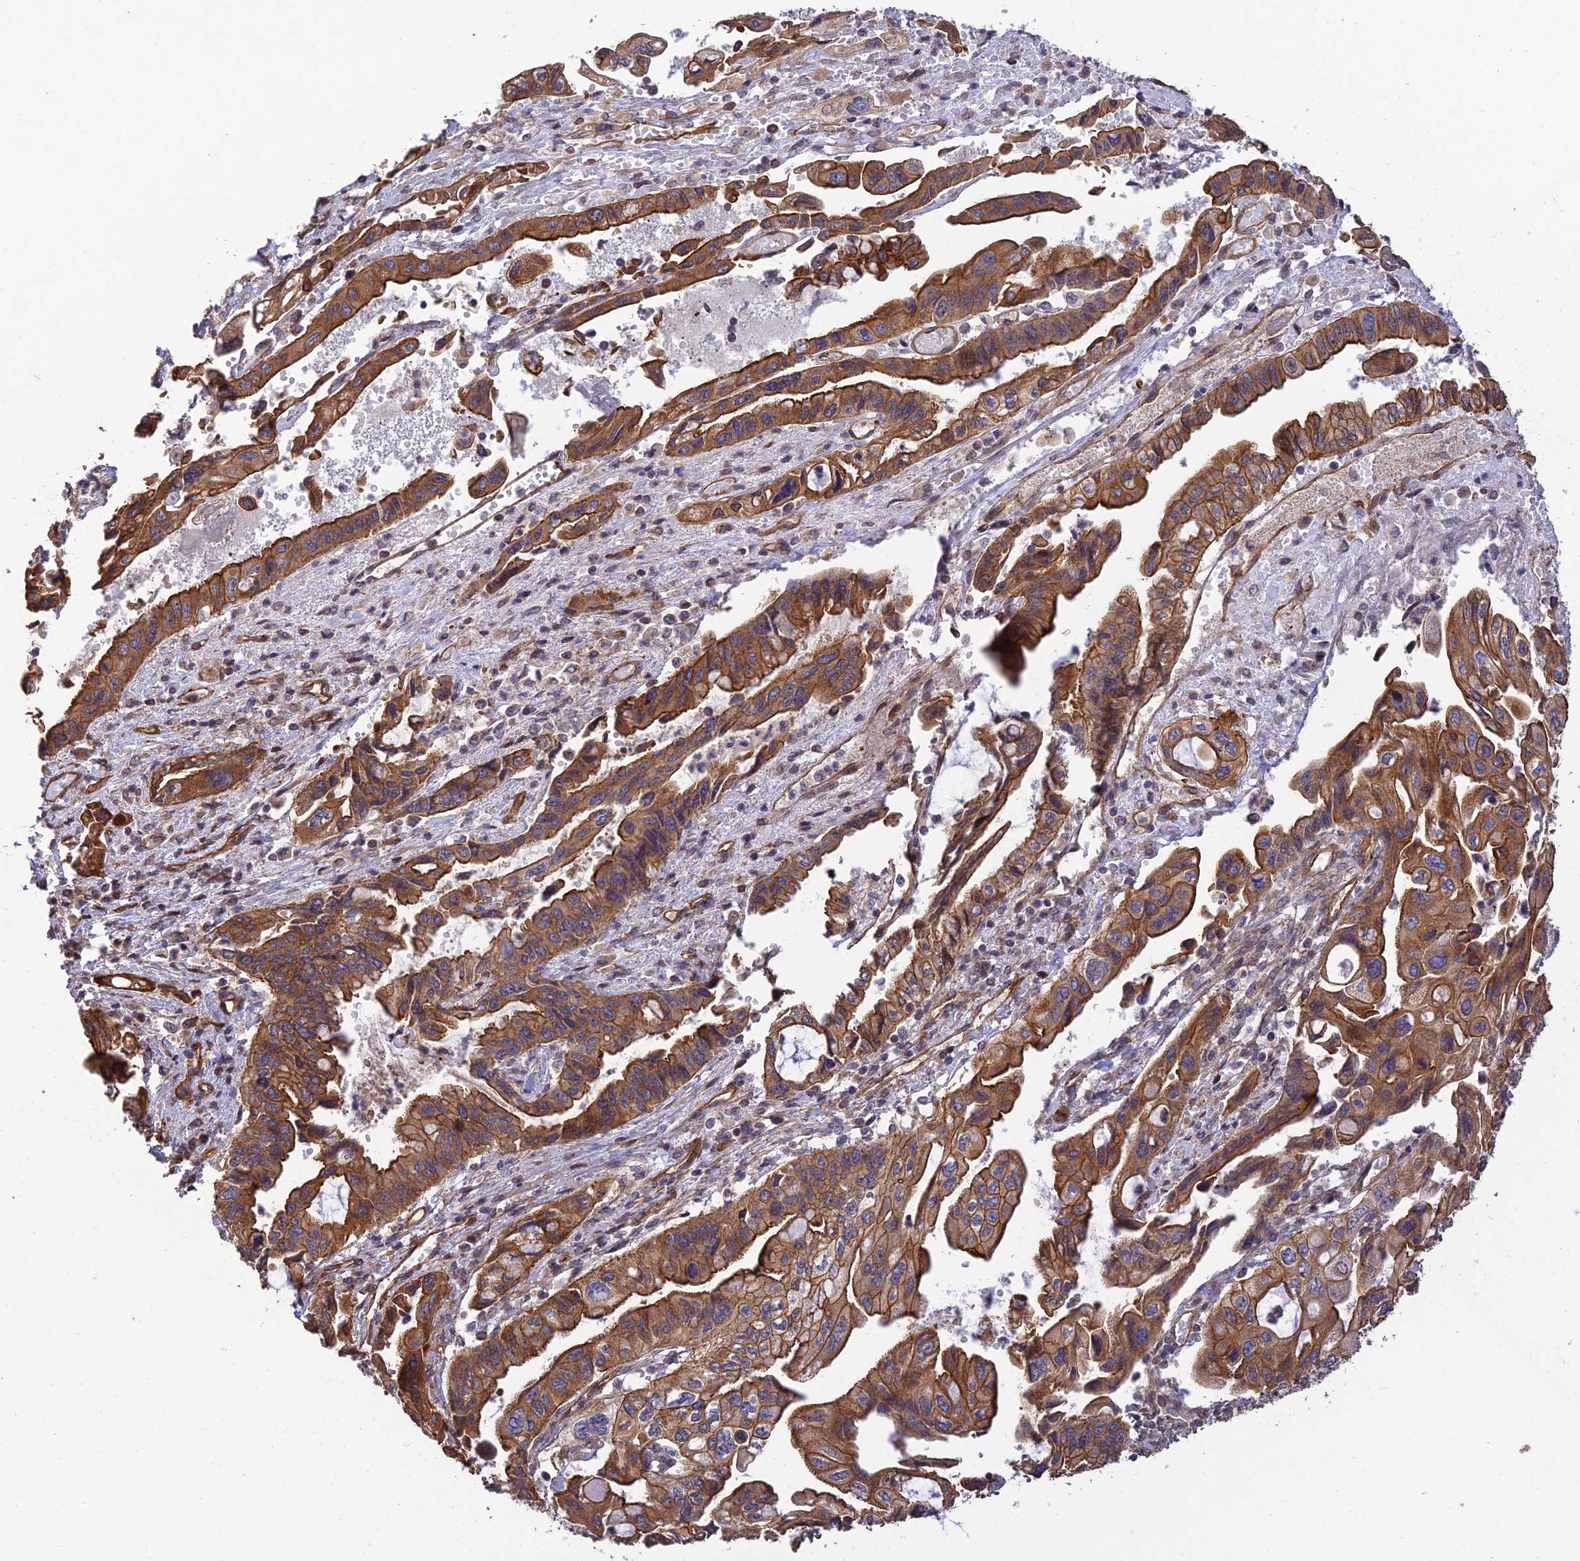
{"staining": {"intensity": "strong", "quantity": ">75%", "location": "cytoplasmic/membranous"}, "tissue": "pancreatic cancer", "cell_type": "Tumor cells", "image_type": "cancer", "snomed": [{"axis": "morphology", "description": "Adenocarcinoma, NOS"}, {"axis": "topography", "description": "Pancreas"}], "caption": "Pancreatic cancer (adenocarcinoma) stained with a protein marker reveals strong staining in tumor cells.", "gene": "HOMER2", "patient": {"sex": "female", "age": 50}}